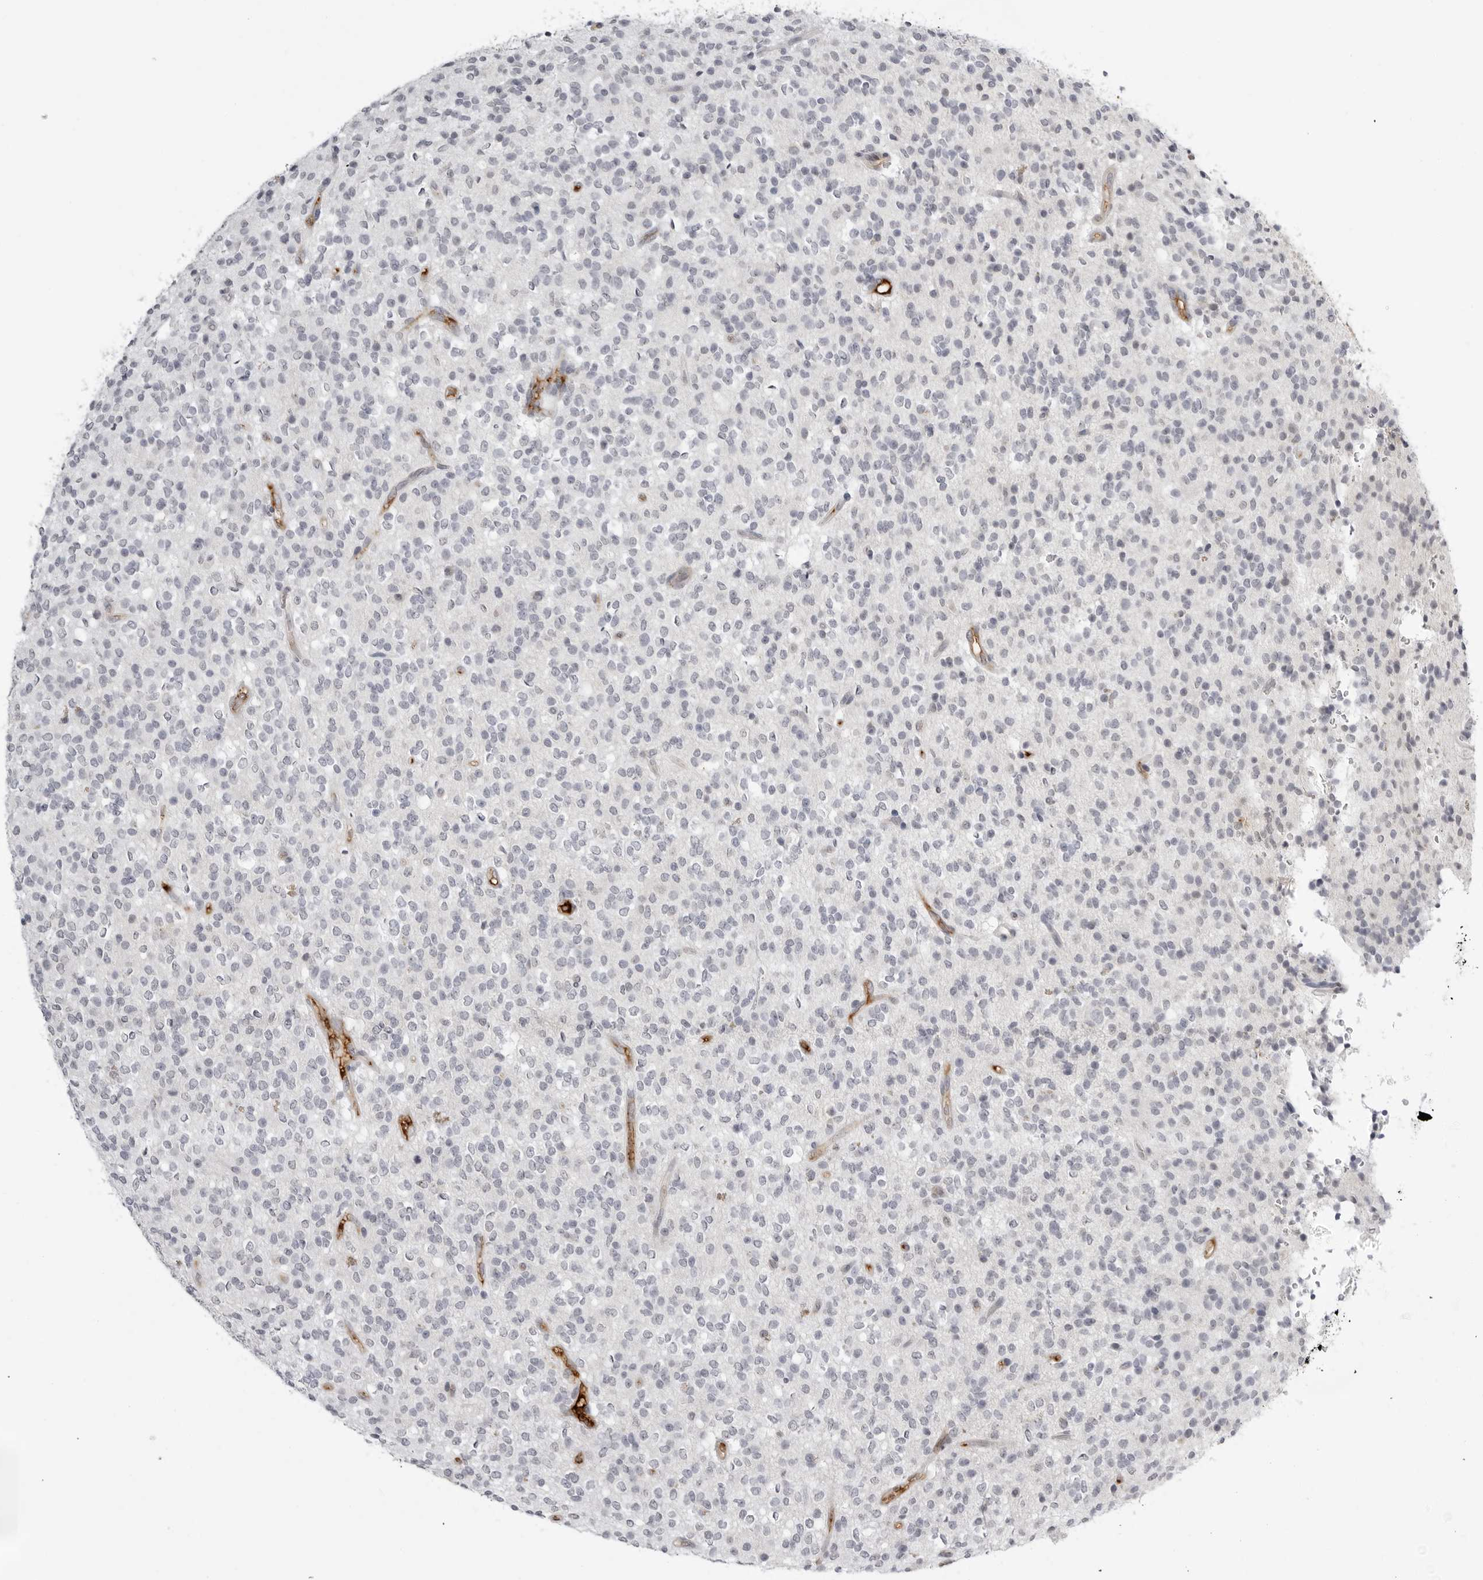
{"staining": {"intensity": "negative", "quantity": "none", "location": "none"}, "tissue": "glioma", "cell_type": "Tumor cells", "image_type": "cancer", "snomed": [{"axis": "morphology", "description": "Glioma, malignant, High grade"}, {"axis": "topography", "description": "Brain"}], "caption": "This is an IHC micrograph of human malignant high-grade glioma. There is no staining in tumor cells.", "gene": "SERPINF2", "patient": {"sex": "male", "age": 34}}